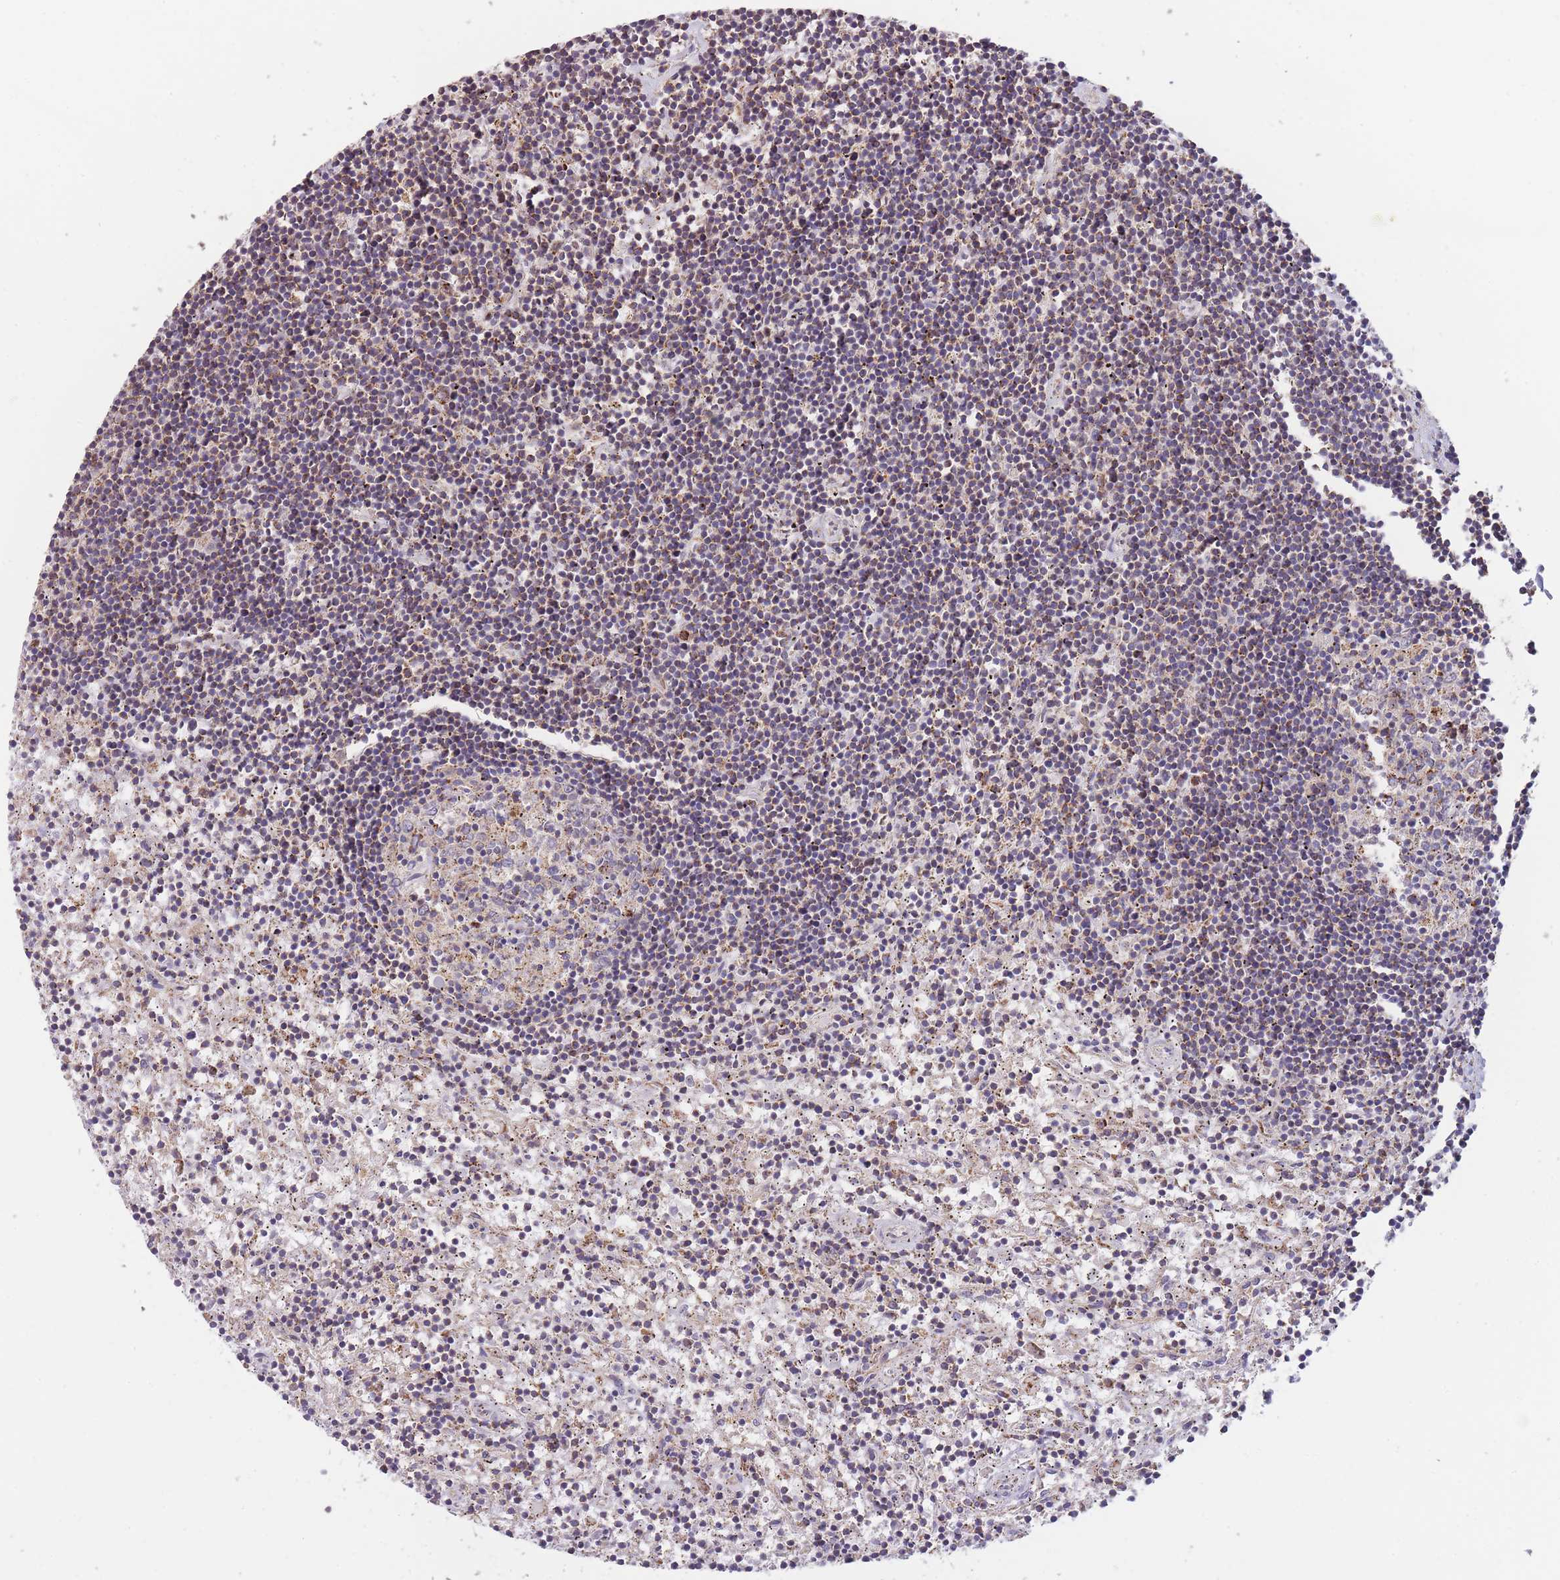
{"staining": {"intensity": "weak", "quantity": "25%-75%", "location": "cytoplasmic/membranous"}, "tissue": "lymphoma", "cell_type": "Tumor cells", "image_type": "cancer", "snomed": [{"axis": "morphology", "description": "Malignant lymphoma, non-Hodgkin's type, Low grade"}, {"axis": "topography", "description": "Spleen"}], "caption": "Weak cytoplasmic/membranous expression is appreciated in about 25%-75% of tumor cells in lymphoma.", "gene": "SLC25A42", "patient": {"sex": "male", "age": 76}}